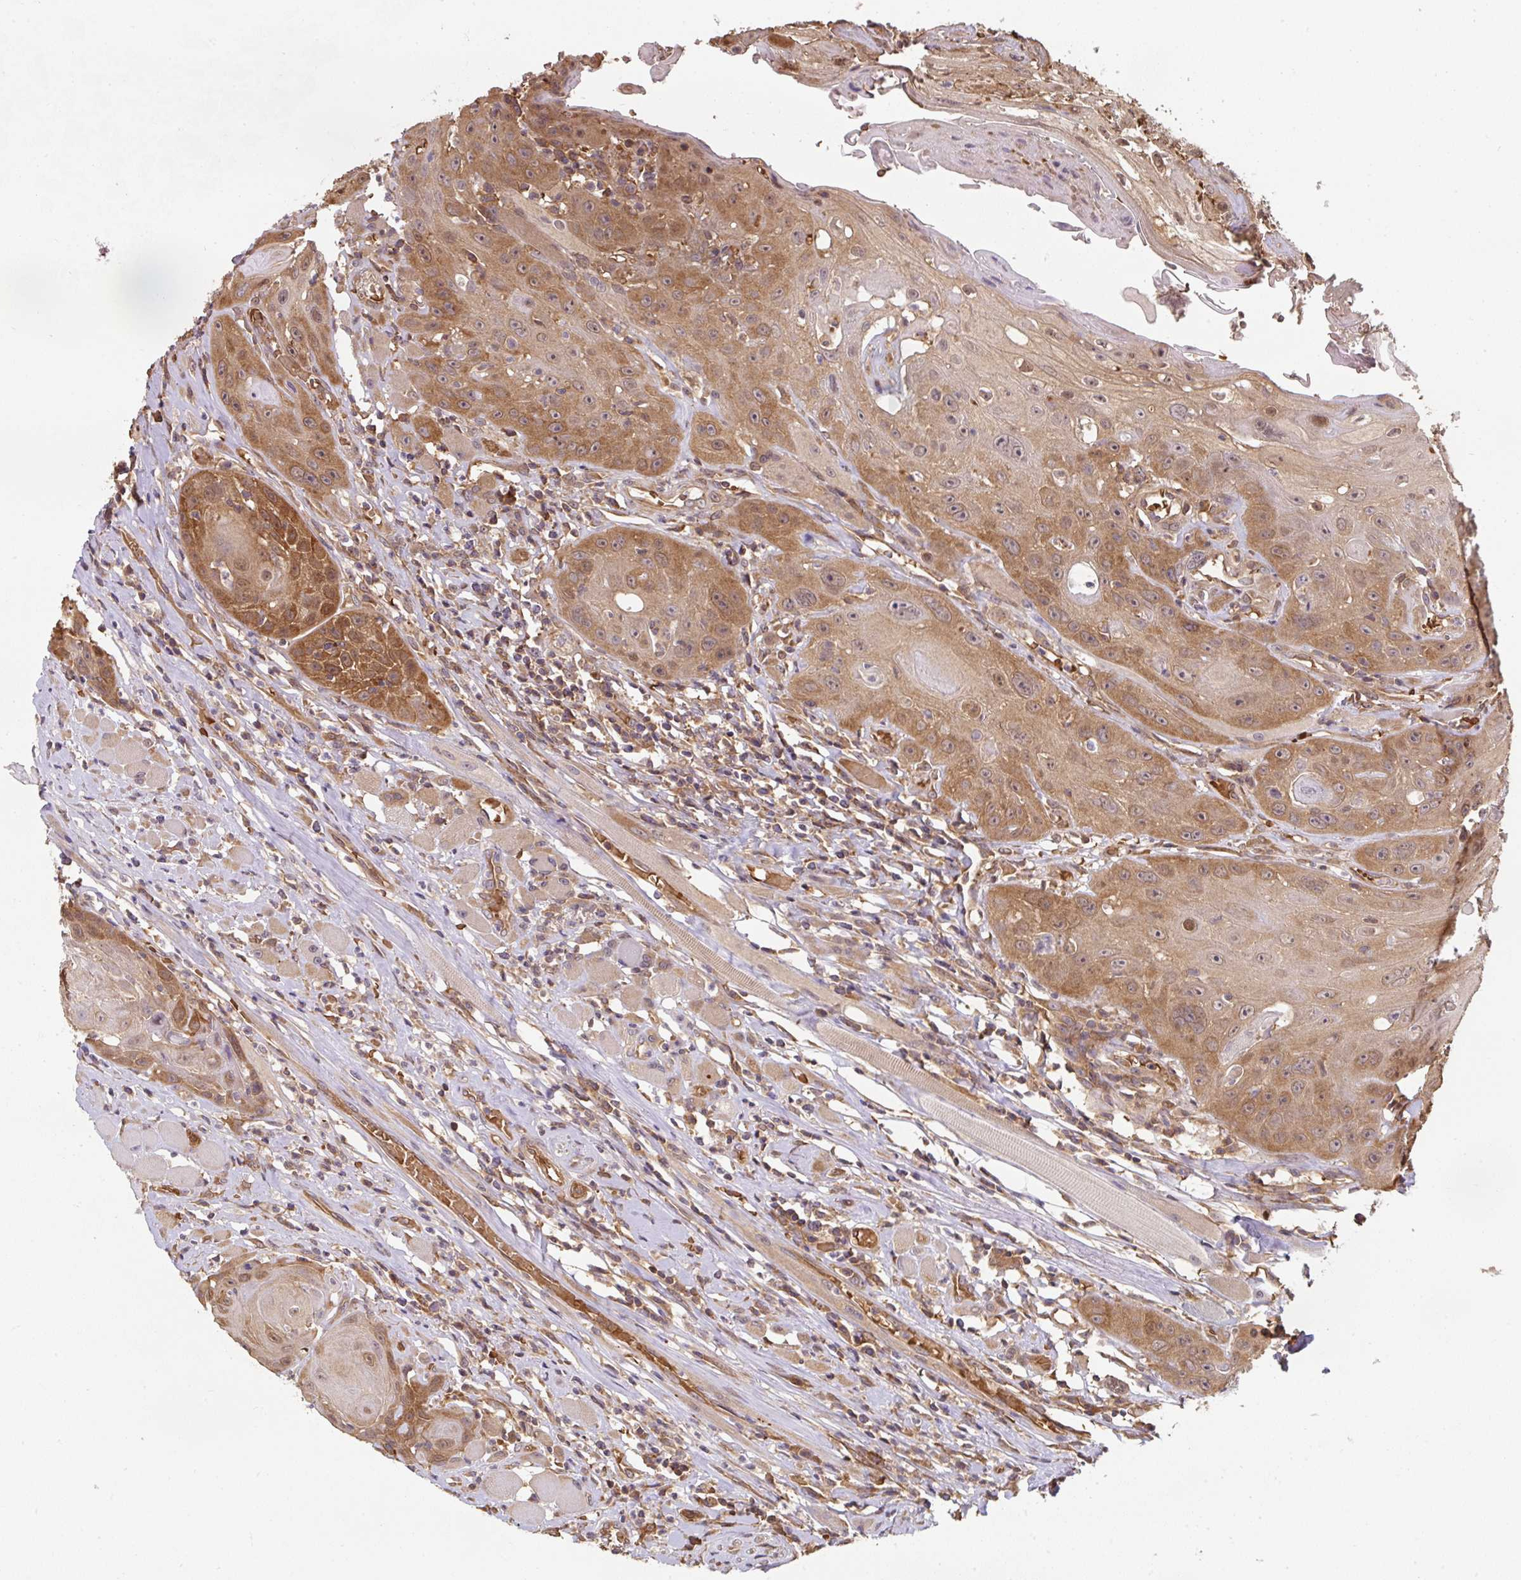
{"staining": {"intensity": "moderate", "quantity": ">75%", "location": "cytoplasmic/membranous"}, "tissue": "head and neck cancer", "cell_type": "Tumor cells", "image_type": "cancer", "snomed": [{"axis": "morphology", "description": "Squamous cell carcinoma, NOS"}, {"axis": "topography", "description": "Head-Neck"}], "caption": "Immunohistochemistry (IHC) (DAB) staining of head and neck squamous cell carcinoma reveals moderate cytoplasmic/membranous protein expression in about >75% of tumor cells.", "gene": "ST13", "patient": {"sex": "female", "age": 59}}